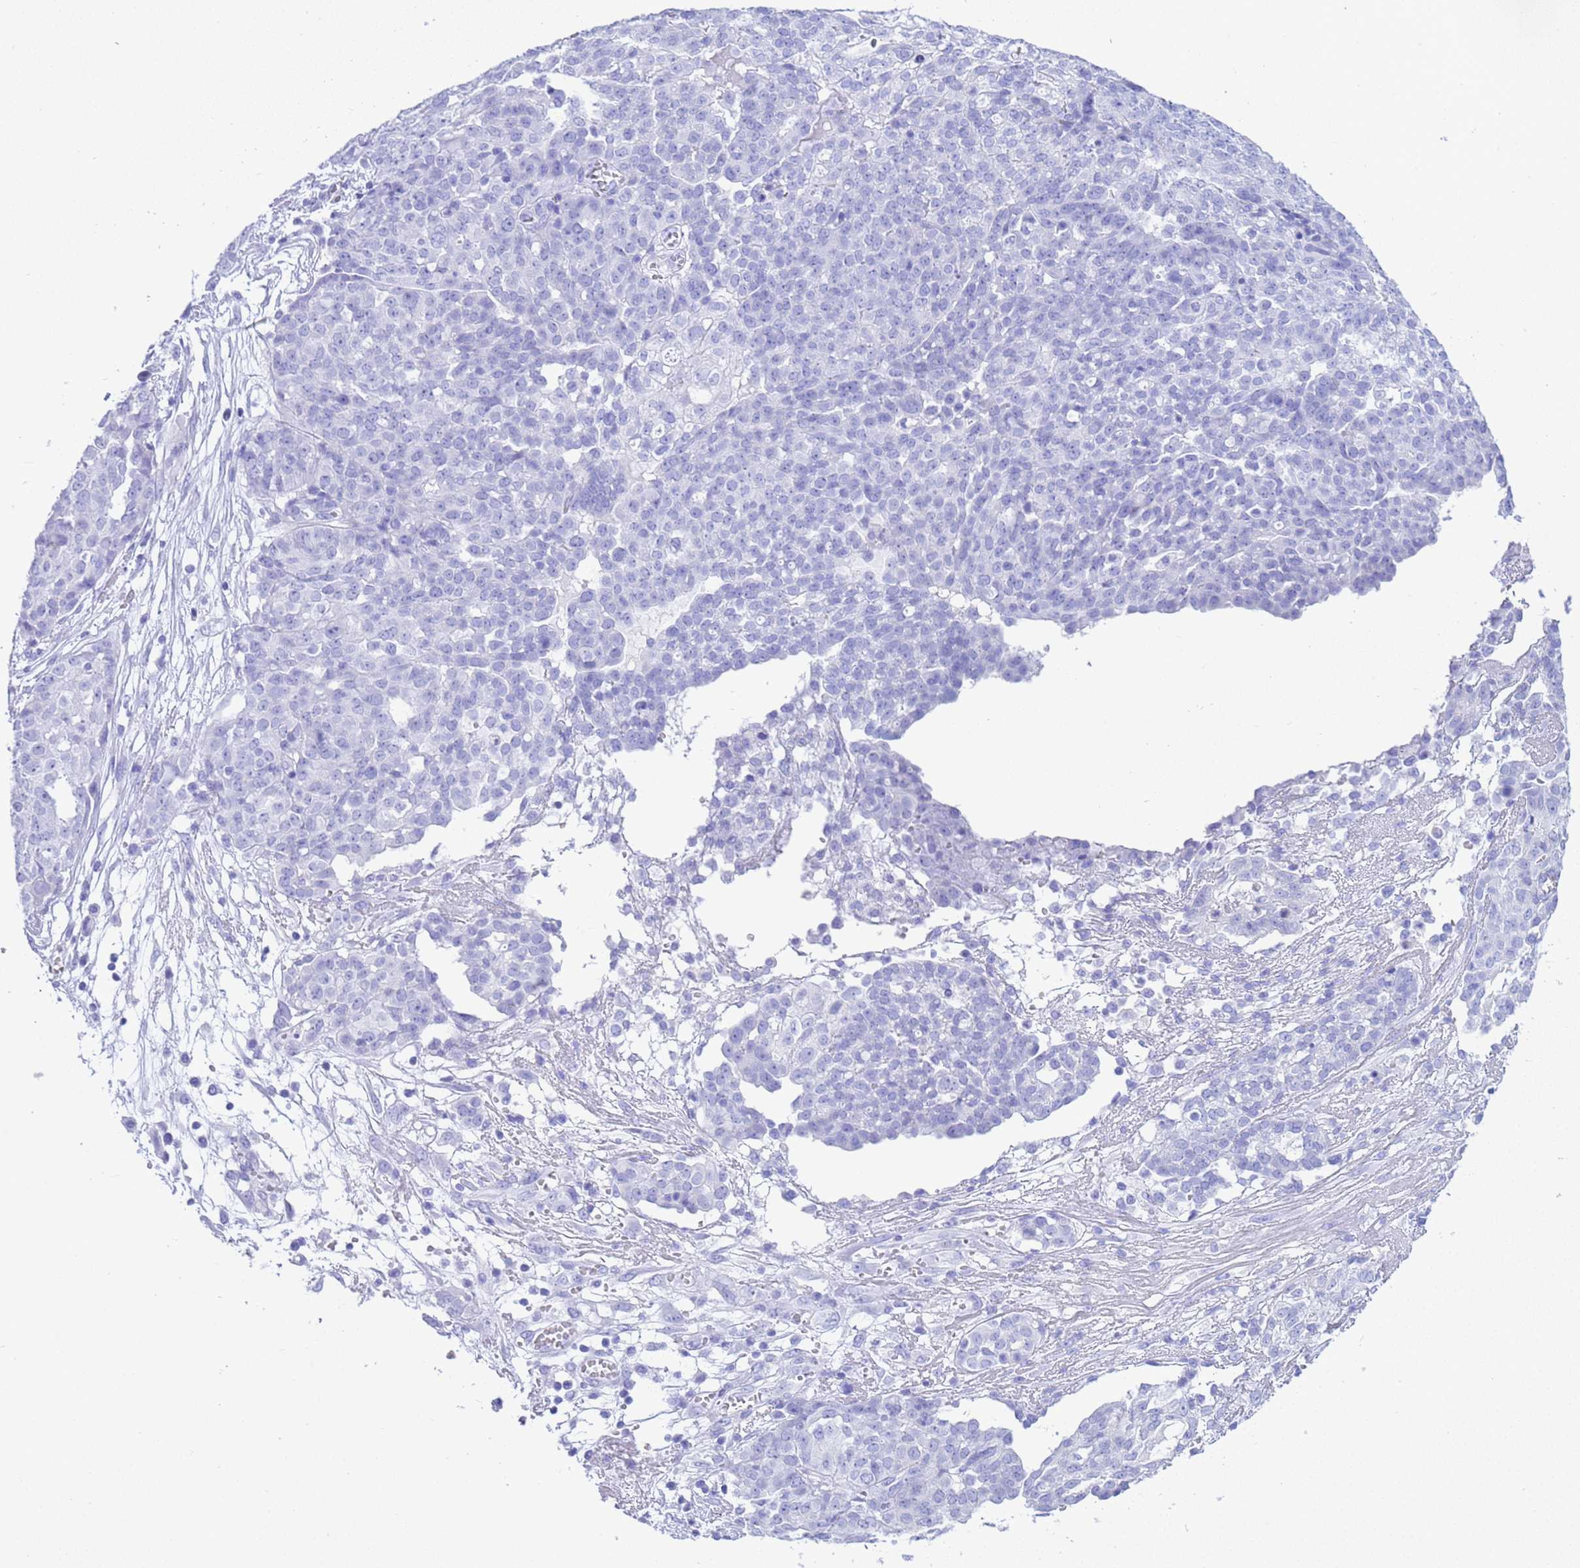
{"staining": {"intensity": "negative", "quantity": "none", "location": "none"}, "tissue": "ovarian cancer", "cell_type": "Tumor cells", "image_type": "cancer", "snomed": [{"axis": "morphology", "description": "Cystadenocarcinoma, serous, NOS"}, {"axis": "topography", "description": "Soft tissue"}, {"axis": "topography", "description": "Ovary"}], "caption": "DAB immunohistochemical staining of ovarian cancer (serous cystadenocarcinoma) exhibits no significant expression in tumor cells.", "gene": "GSTM1", "patient": {"sex": "female", "age": 57}}